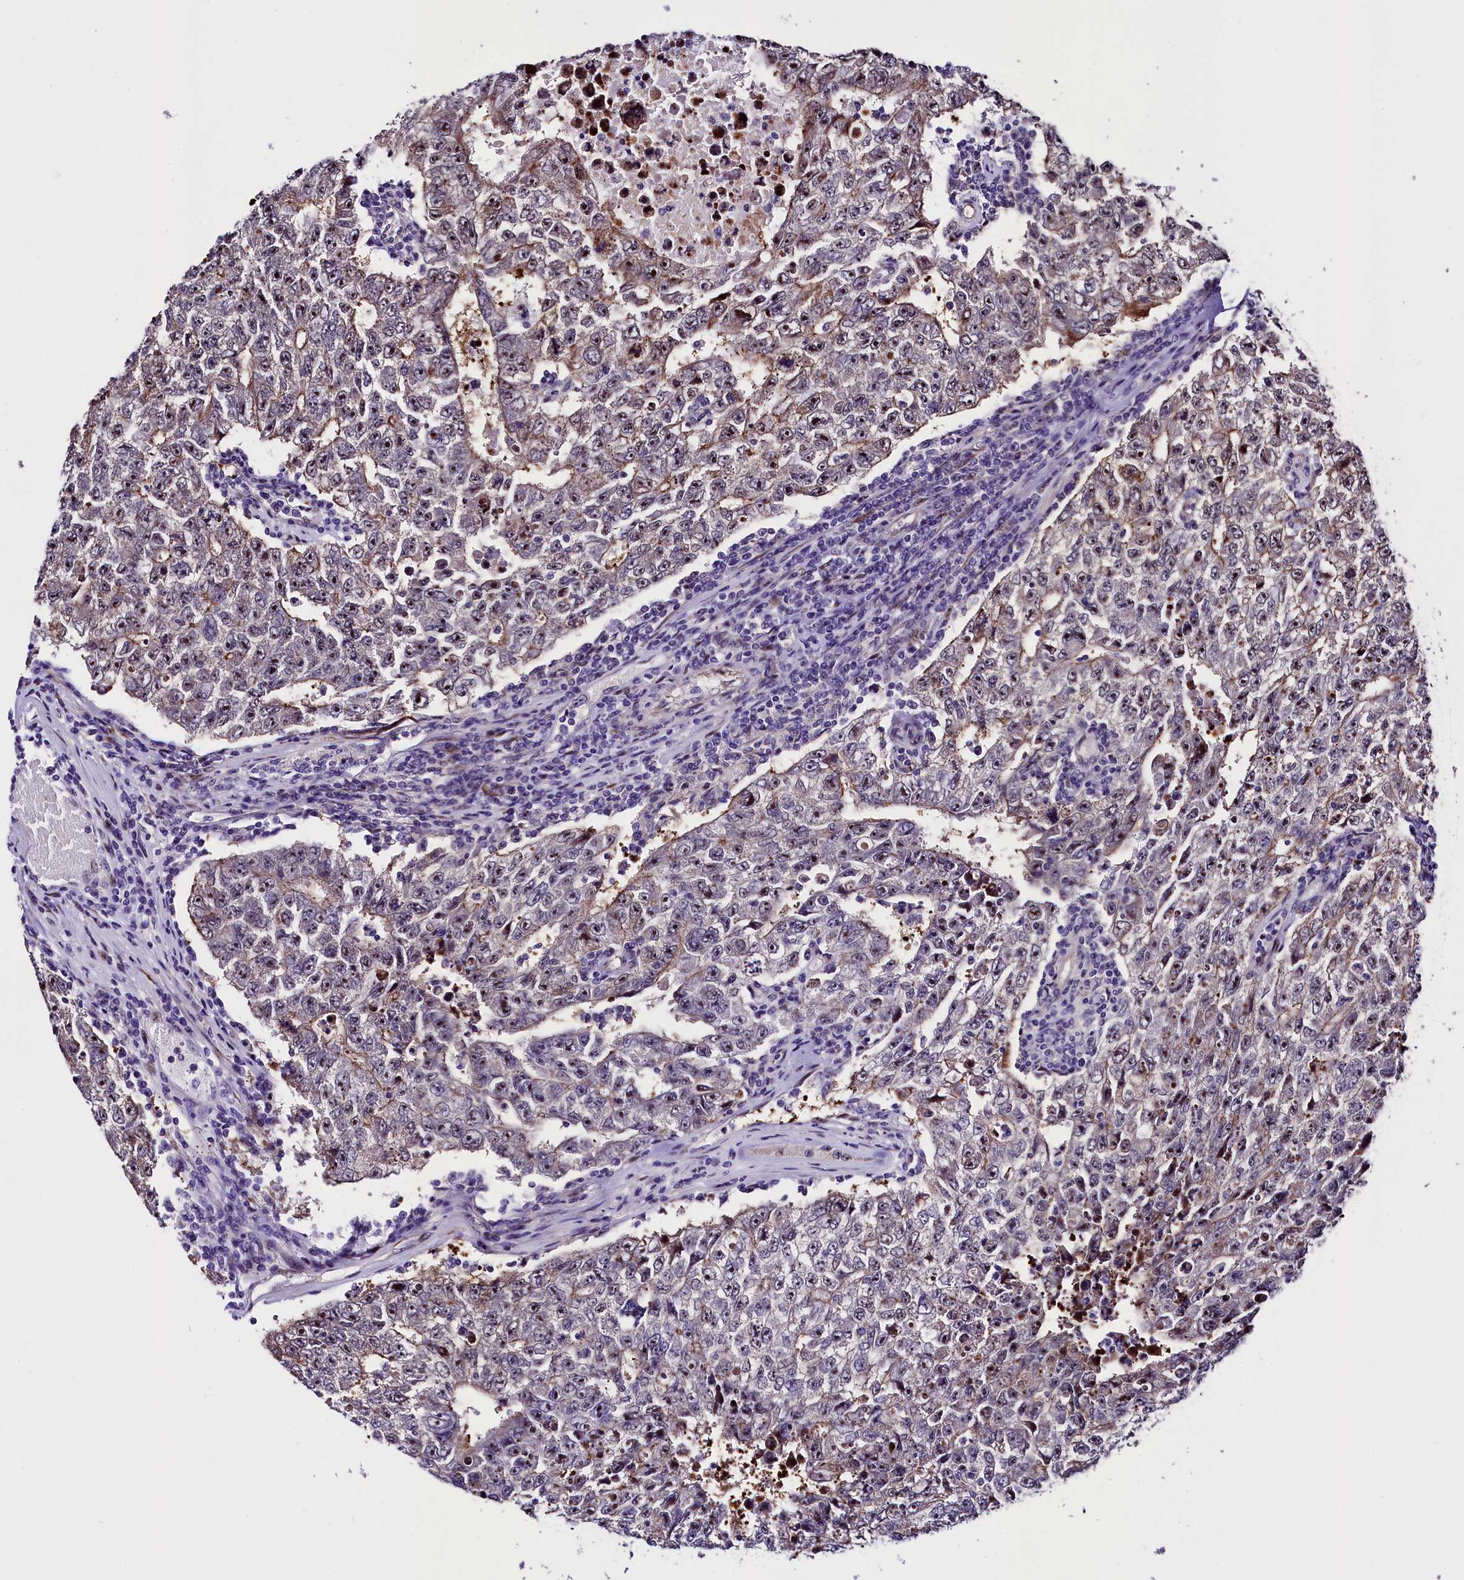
{"staining": {"intensity": "moderate", "quantity": "<25%", "location": "cytoplasmic/membranous,nuclear"}, "tissue": "testis cancer", "cell_type": "Tumor cells", "image_type": "cancer", "snomed": [{"axis": "morphology", "description": "Carcinoma, Embryonal, NOS"}, {"axis": "topography", "description": "Testis"}], "caption": "Protein staining reveals moderate cytoplasmic/membranous and nuclear positivity in approximately <25% of tumor cells in testis cancer (embryonal carcinoma). (DAB IHC, brown staining for protein, blue staining for nuclei).", "gene": "TRMT112", "patient": {"sex": "male", "age": 17}}